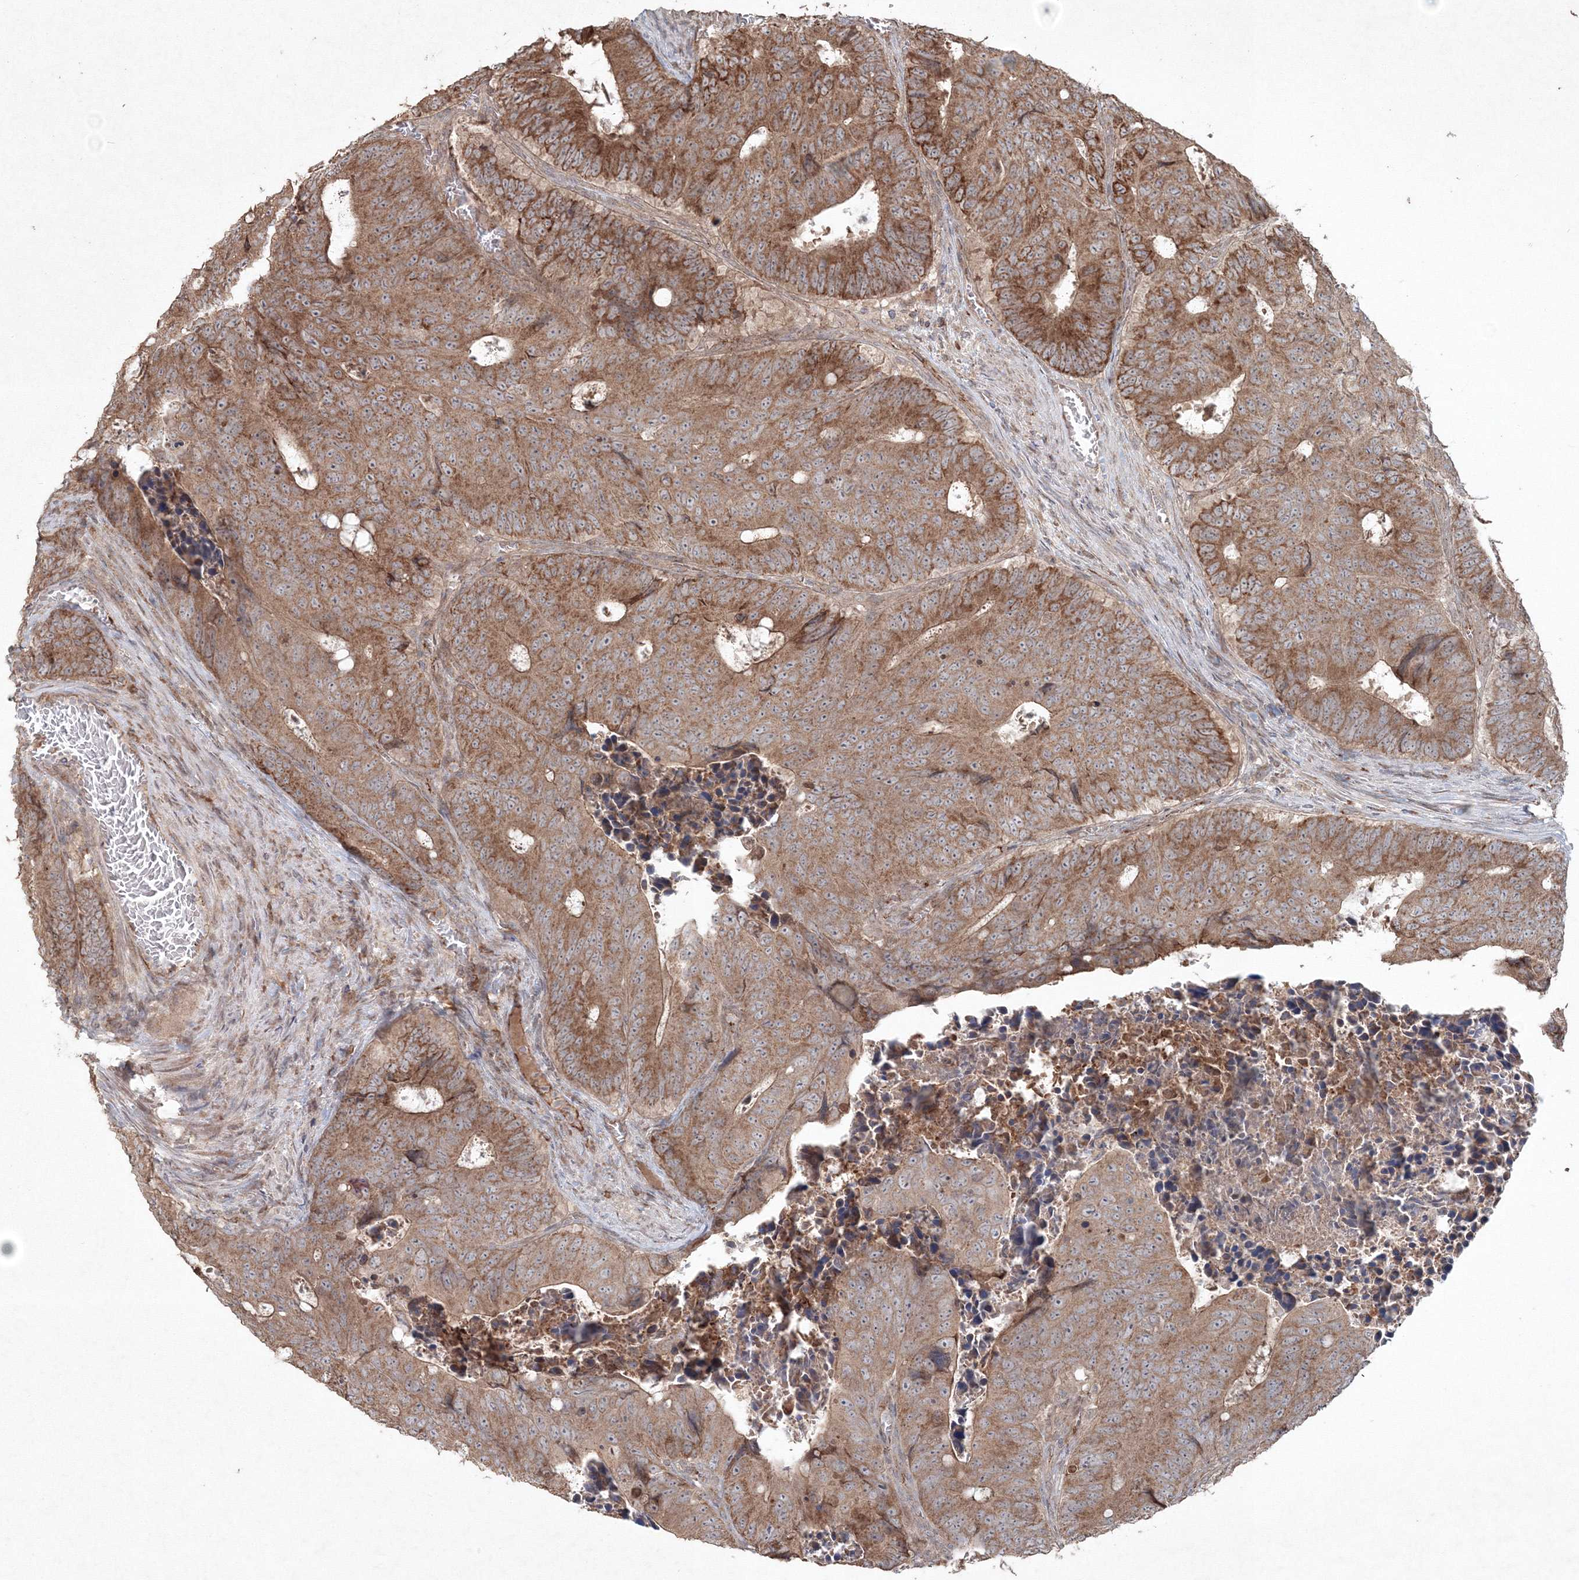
{"staining": {"intensity": "moderate", "quantity": ">75%", "location": "cytoplasmic/membranous"}, "tissue": "colorectal cancer", "cell_type": "Tumor cells", "image_type": "cancer", "snomed": [{"axis": "morphology", "description": "Adenocarcinoma, NOS"}, {"axis": "topography", "description": "Colon"}], "caption": "An image showing moderate cytoplasmic/membranous expression in about >75% of tumor cells in colorectal cancer (adenocarcinoma), as visualized by brown immunohistochemical staining.", "gene": "ANAPC16", "patient": {"sex": "male", "age": 87}}